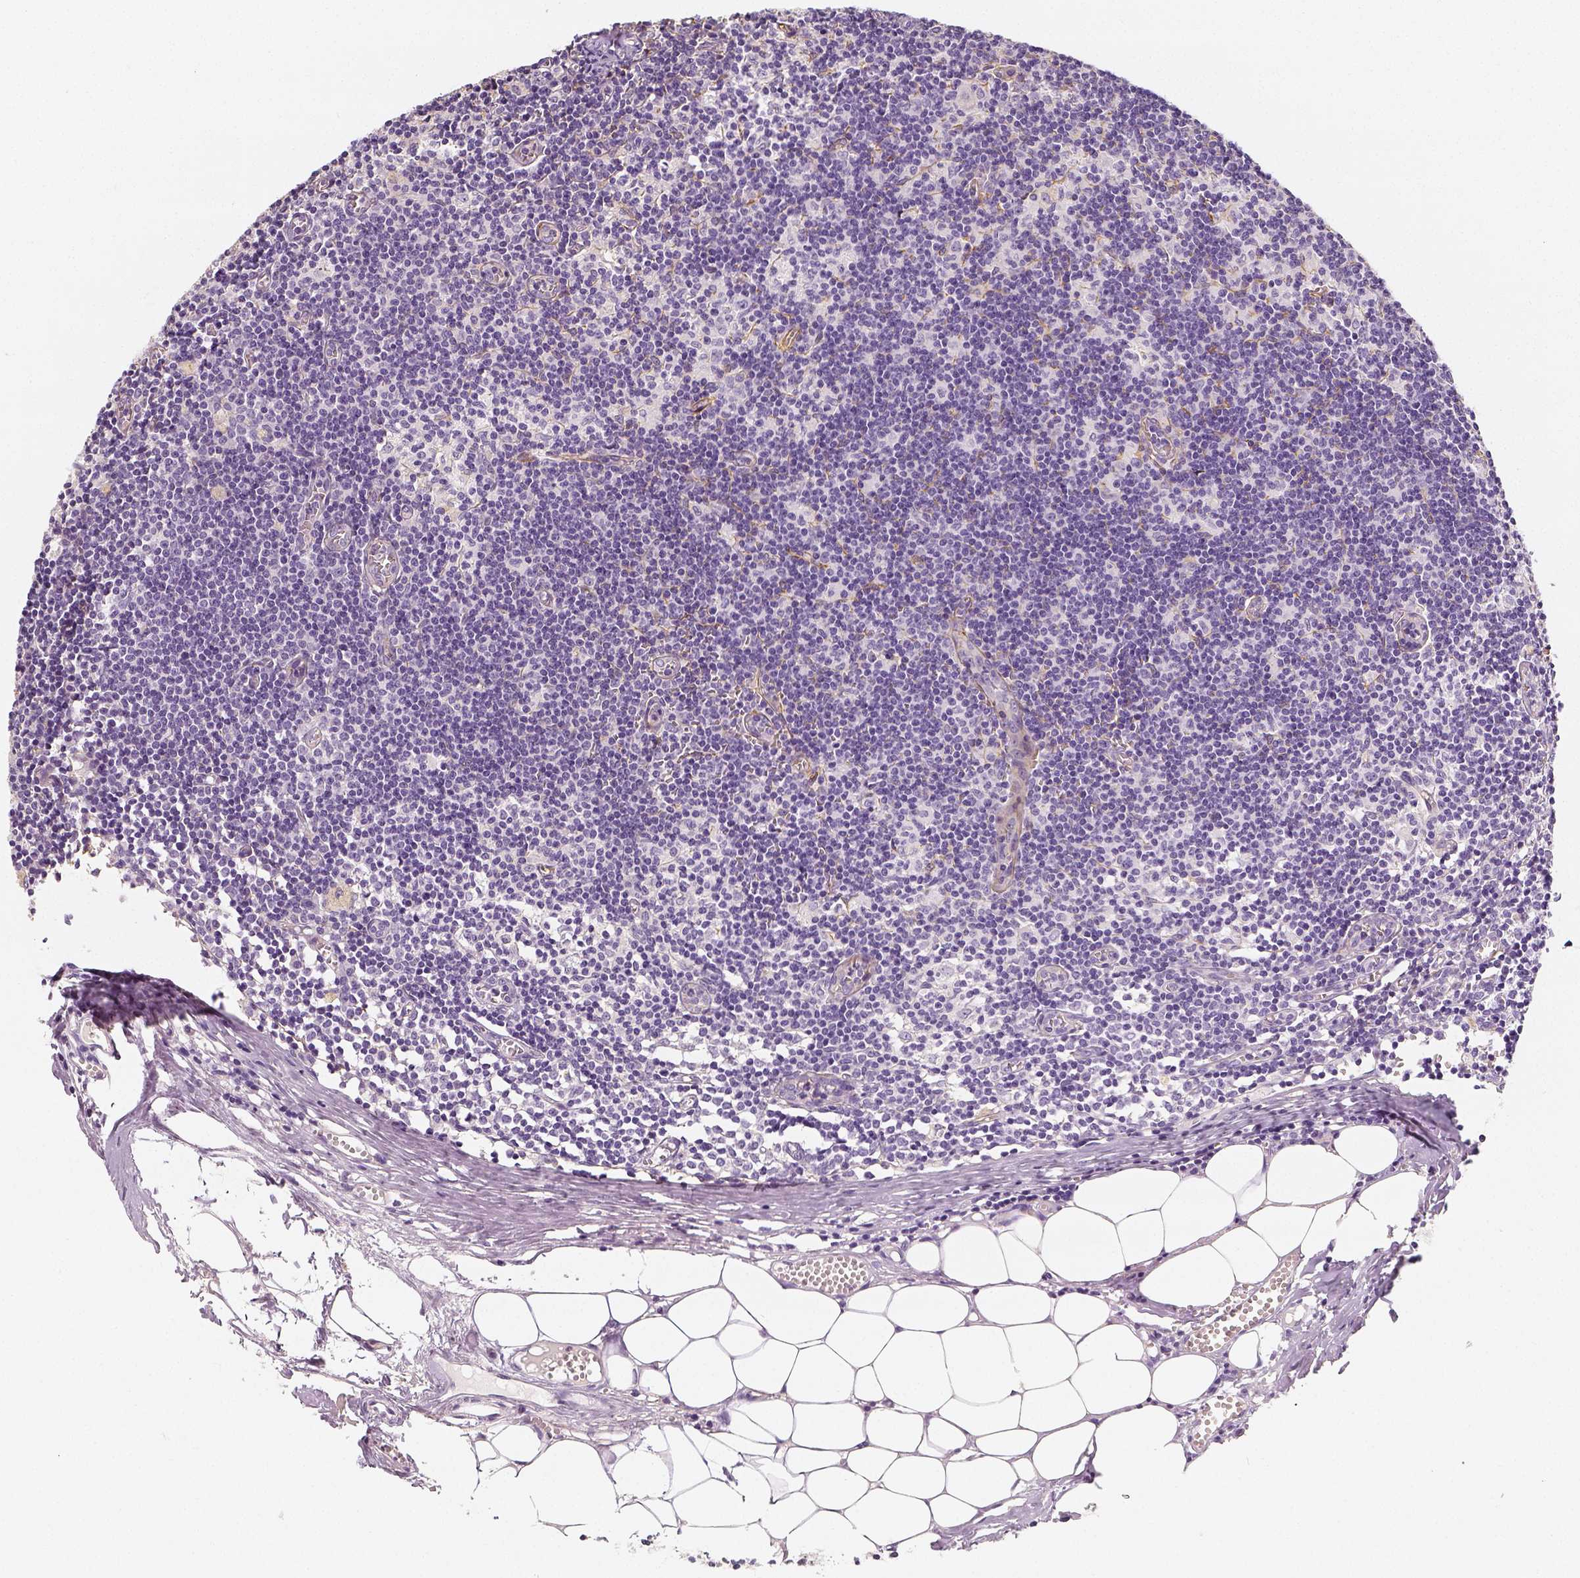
{"staining": {"intensity": "negative", "quantity": "none", "location": "none"}, "tissue": "lymph node", "cell_type": "Germinal center cells", "image_type": "normal", "snomed": [{"axis": "morphology", "description": "Normal tissue, NOS"}, {"axis": "topography", "description": "Lymph node"}], "caption": "A high-resolution micrograph shows immunohistochemistry staining of benign lymph node, which reveals no significant expression in germinal center cells.", "gene": "THY1", "patient": {"sex": "female", "age": 52}}